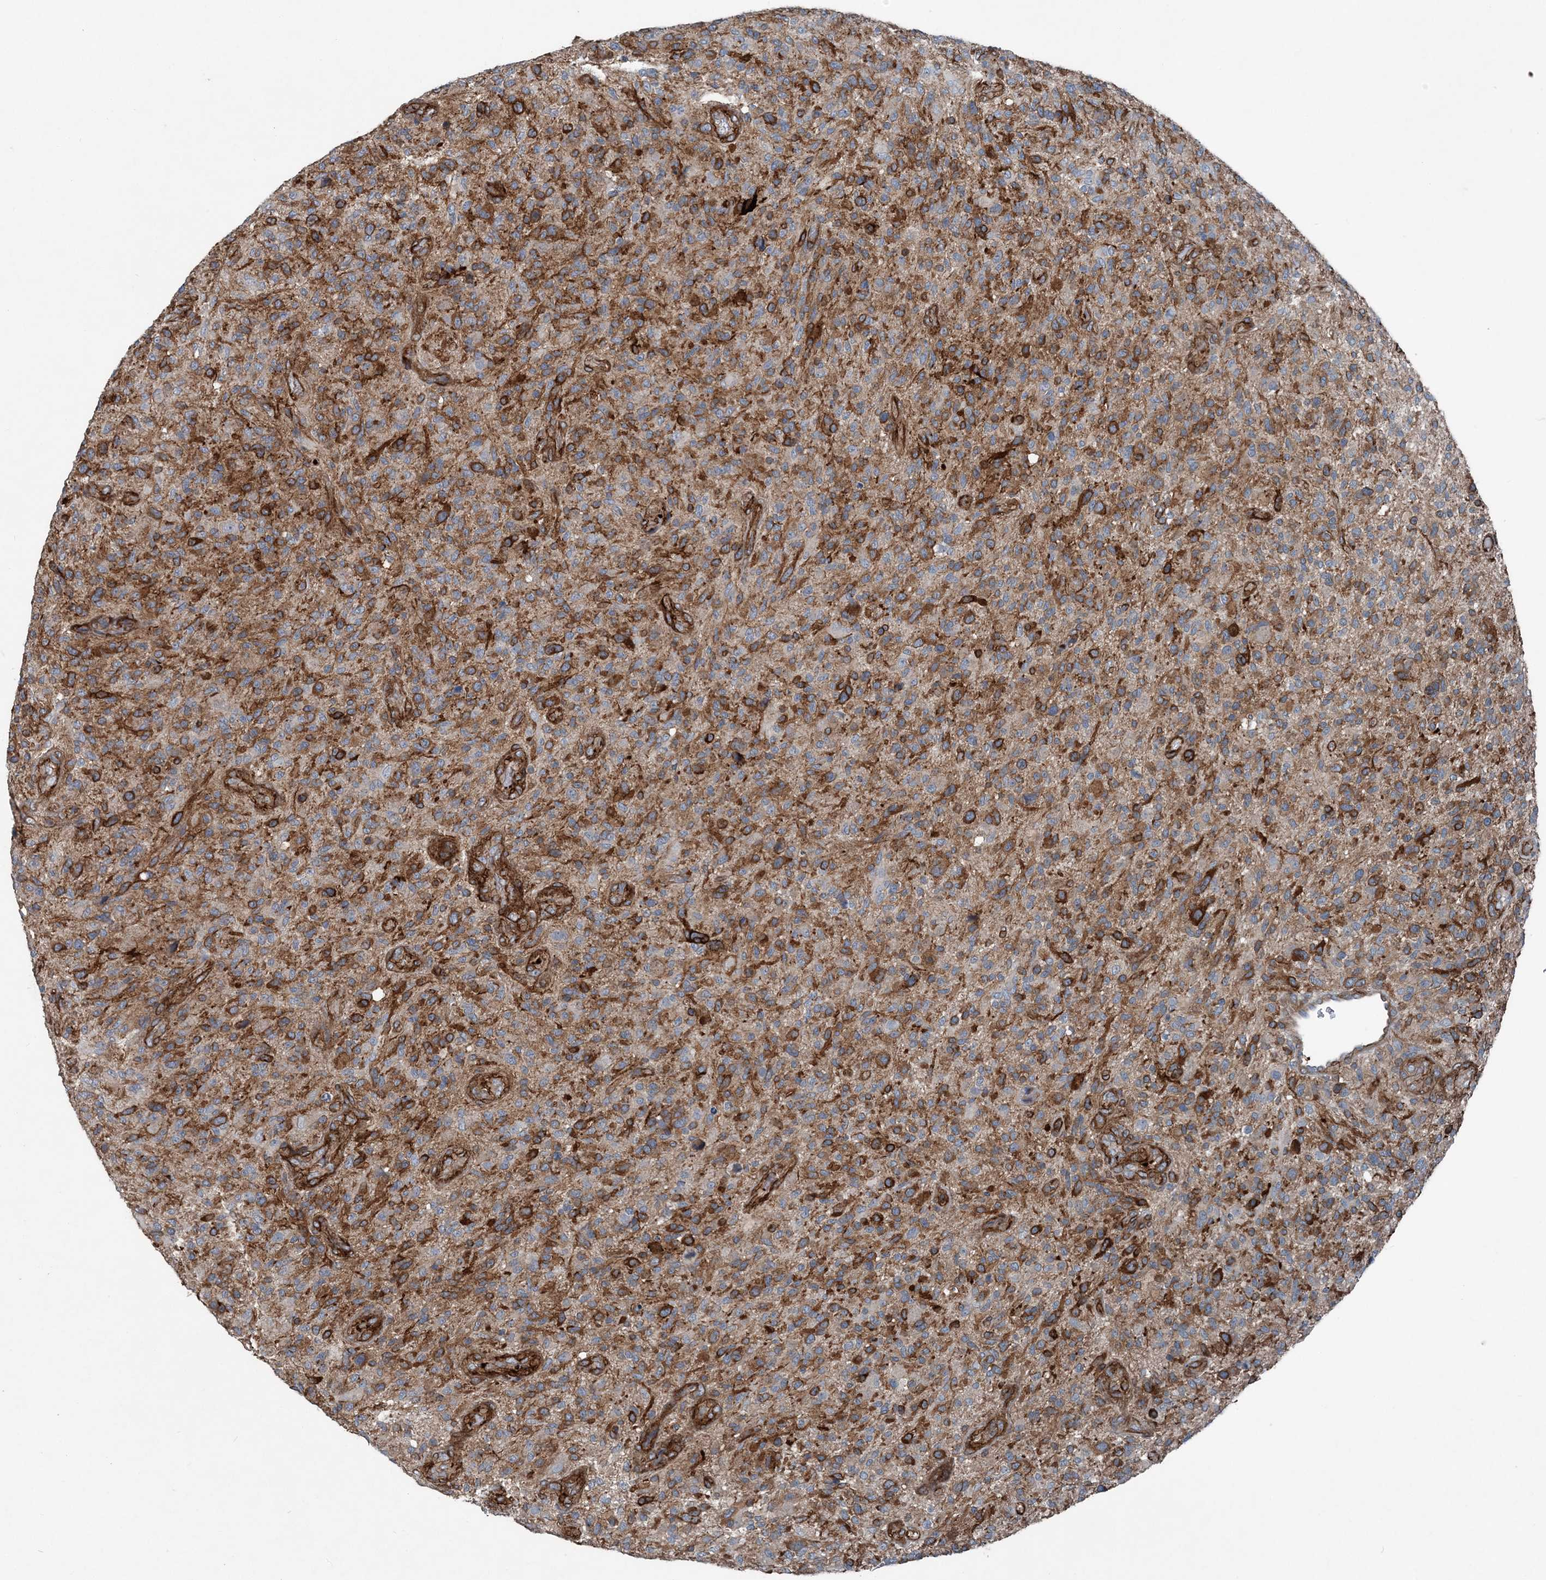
{"staining": {"intensity": "moderate", "quantity": "25%-75%", "location": "cytoplasmic/membranous"}, "tissue": "glioma", "cell_type": "Tumor cells", "image_type": "cancer", "snomed": [{"axis": "morphology", "description": "Glioma, malignant, High grade"}, {"axis": "topography", "description": "Brain"}], "caption": "This photomicrograph displays immunohistochemistry staining of human malignant high-grade glioma, with medium moderate cytoplasmic/membranous positivity in approximately 25%-75% of tumor cells.", "gene": "DGUOK", "patient": {"sex": "male", "age": 47}}